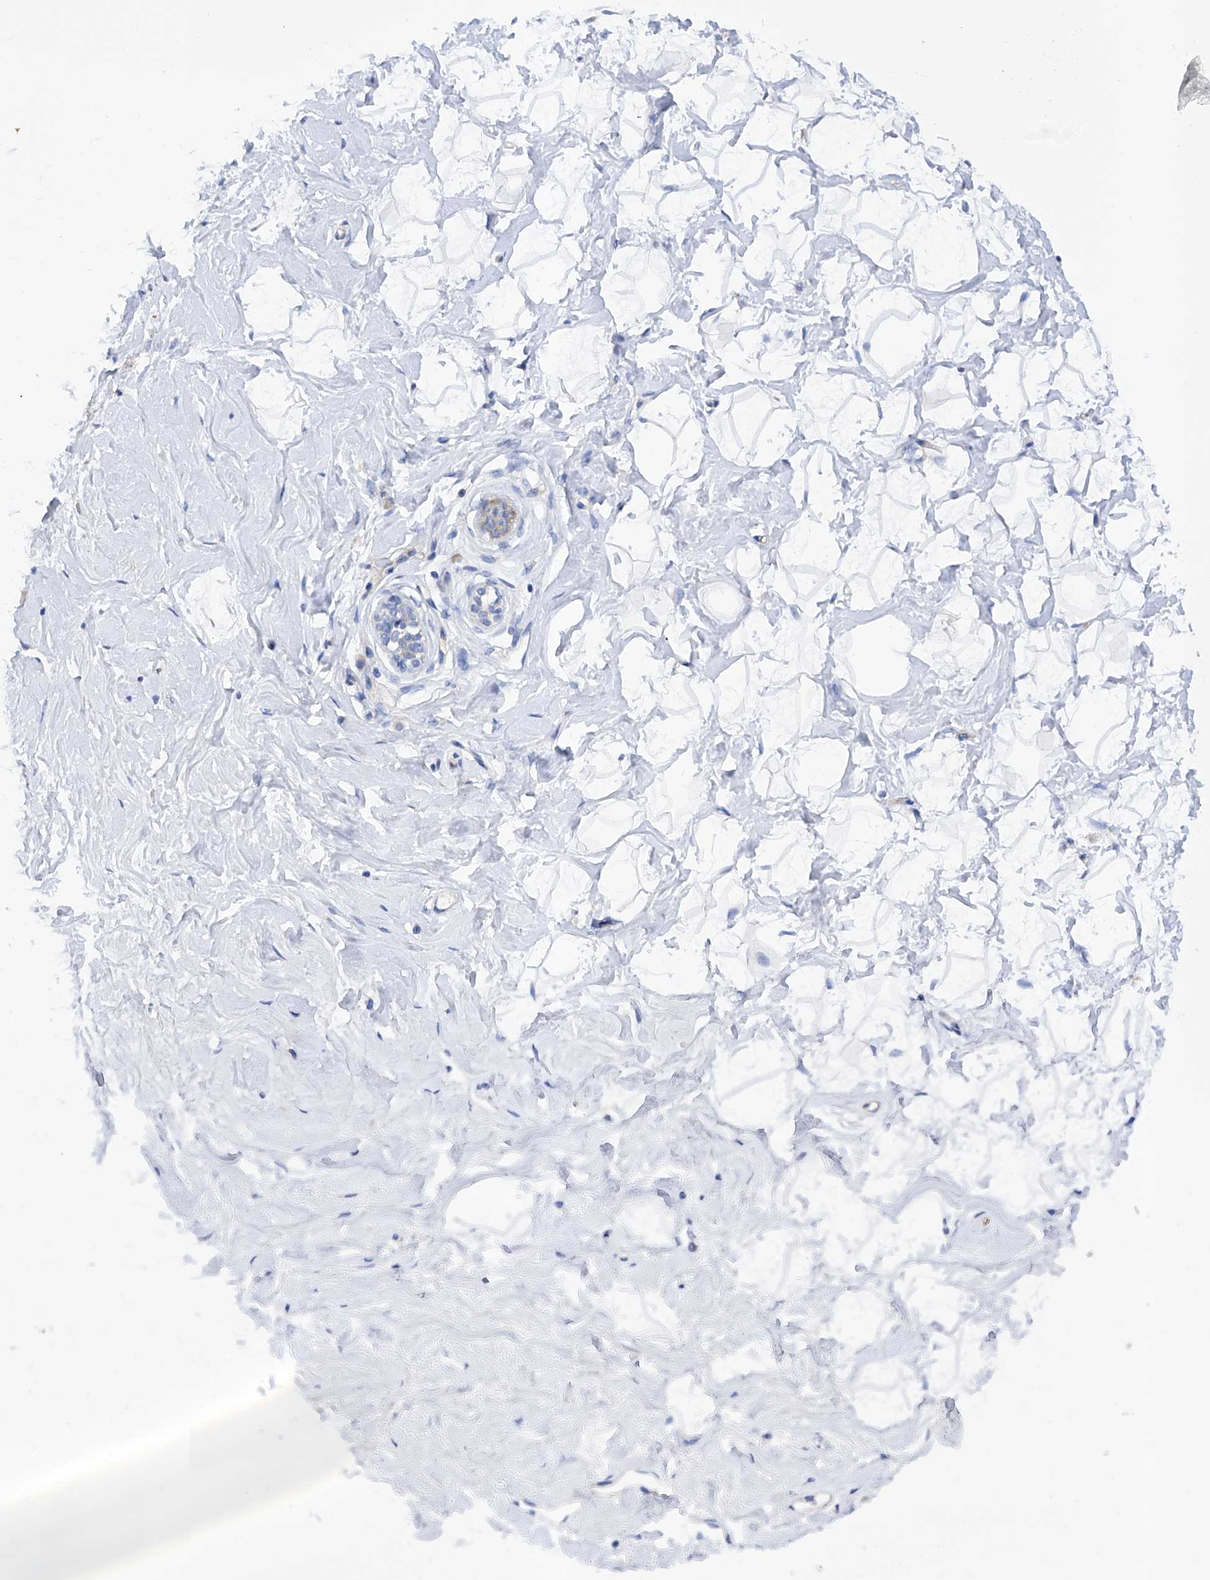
{"staining": {"intensity": "weak", "quantity": "25%-75%", "location": "cytoplasmic/membranous"}, "tissue": "breast", "cell_type": "Adipocytes", "image_type": "normal", "snomed": [{"axis": "morphology", "description": "Normal tissue, NOS"}, {"axis": "morphology", "description": "Adenoma, NOS"}, {"axis": "topography", "description": "Breast"}], "caption": "Protein analysis of benign breast displays weak cytoplasmic/membranous staining in approximately 25%-75% of adipocytes. (DAB IHC with brightfield microscopy, high magnification).", "gene": "INPP5B", "patient": {"sex": "female", "age": 23}}